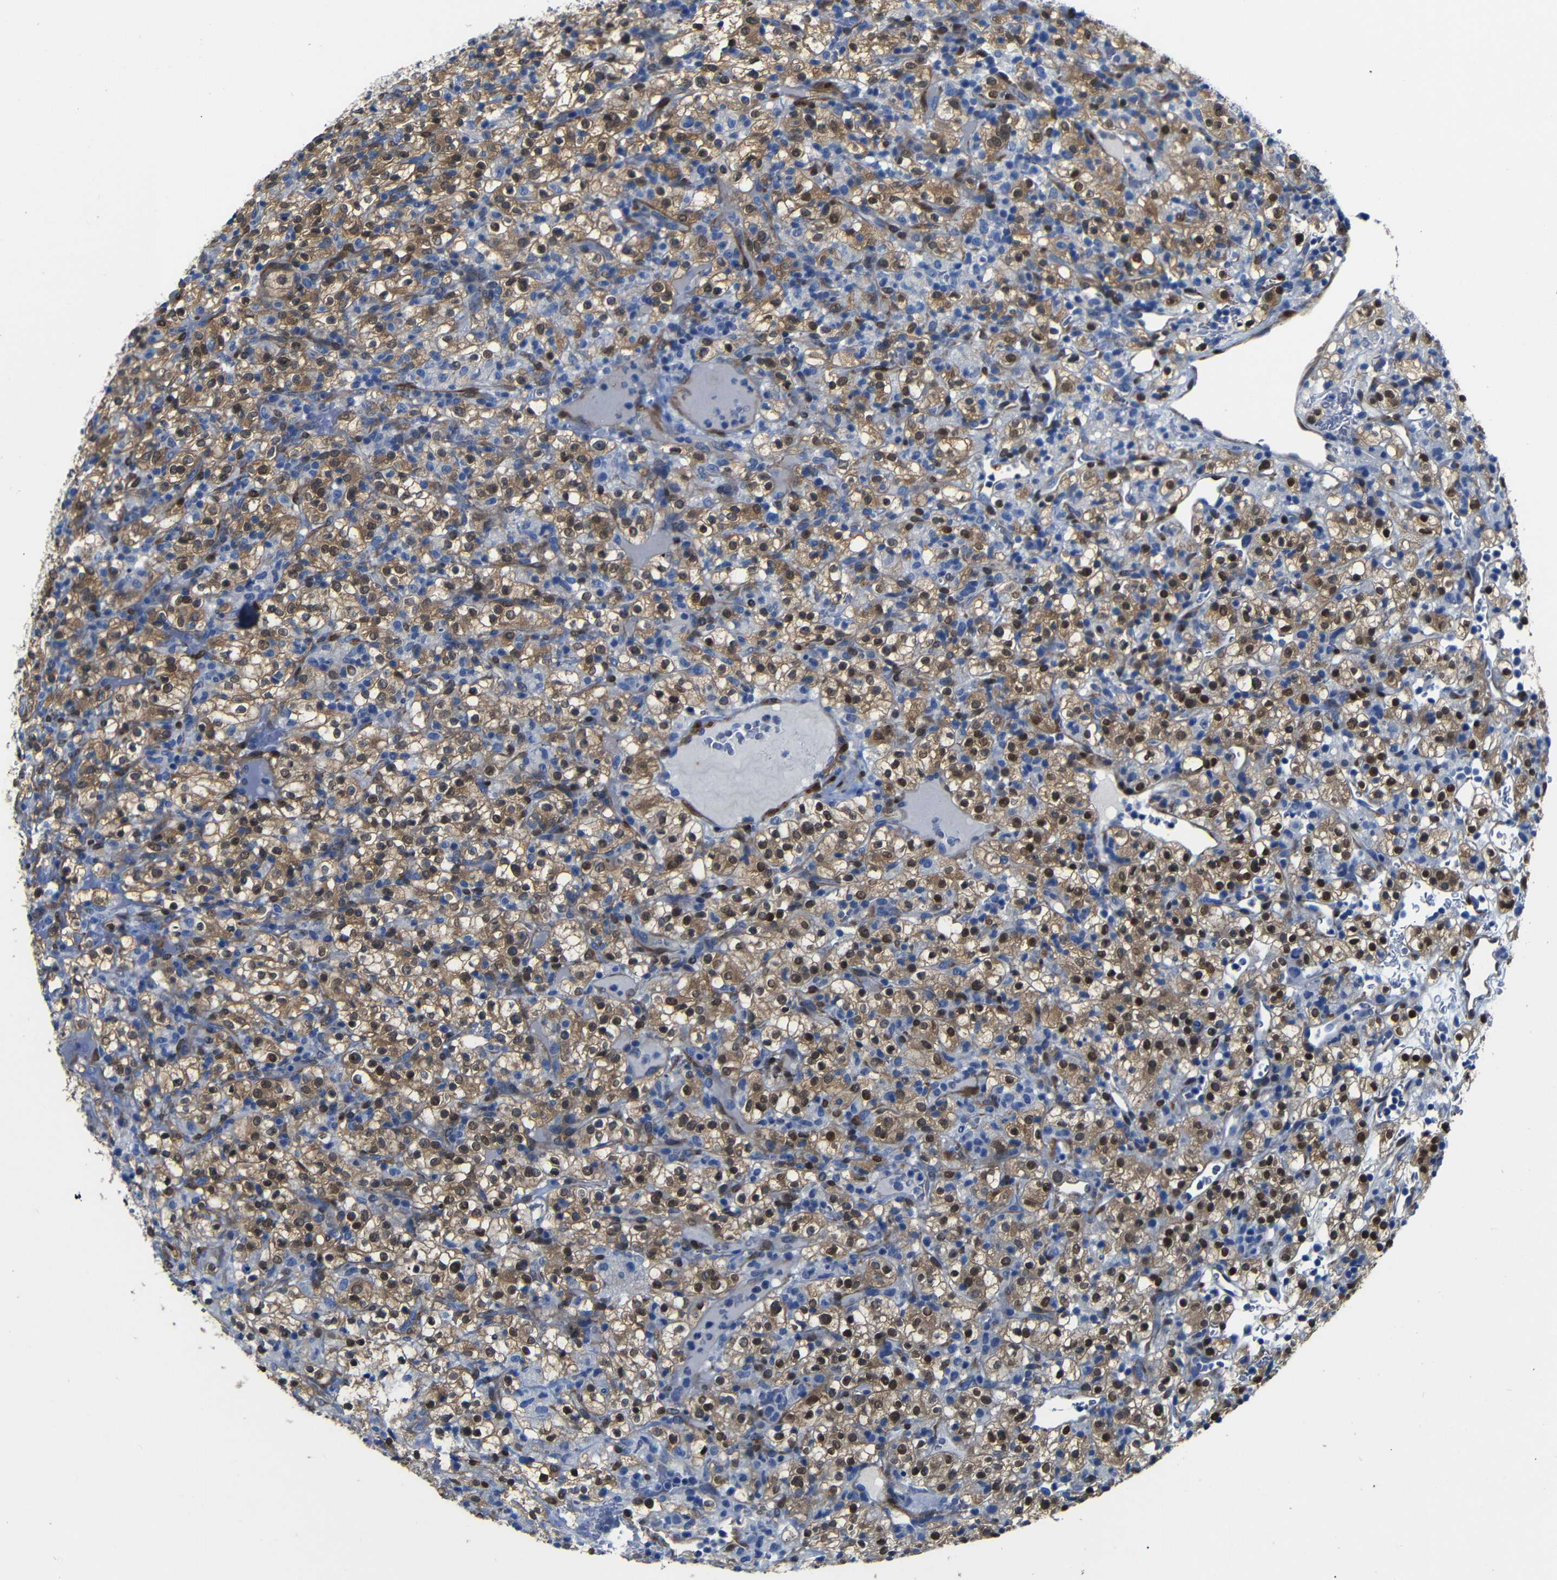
{"staining": {"intensity": "moderate", "quantity": ">75%", "location": "cytoplasmic/membranous,nuclear"}, "tissue": "renal cancer", "cell_type": "Tumor cells", "image_type": "cancer", "snomed": [{"axis": "morphology", "description": "Normal tissue, NOS"}, {"axis": "morphology", "description": "Adenocarcinoma, NOS"}, {"axis": "topography", "description": "Kidney"}], "caption": "Protein positivity by immunohistochemistry (IHC) exhibits moderate cytoplasmic/membranous and nuclear positivity in approximately >75% of tumor cells in renal adenocarcinoma.", "gene": "YAP1", "patient": {"sex": "female", "age": 72}}